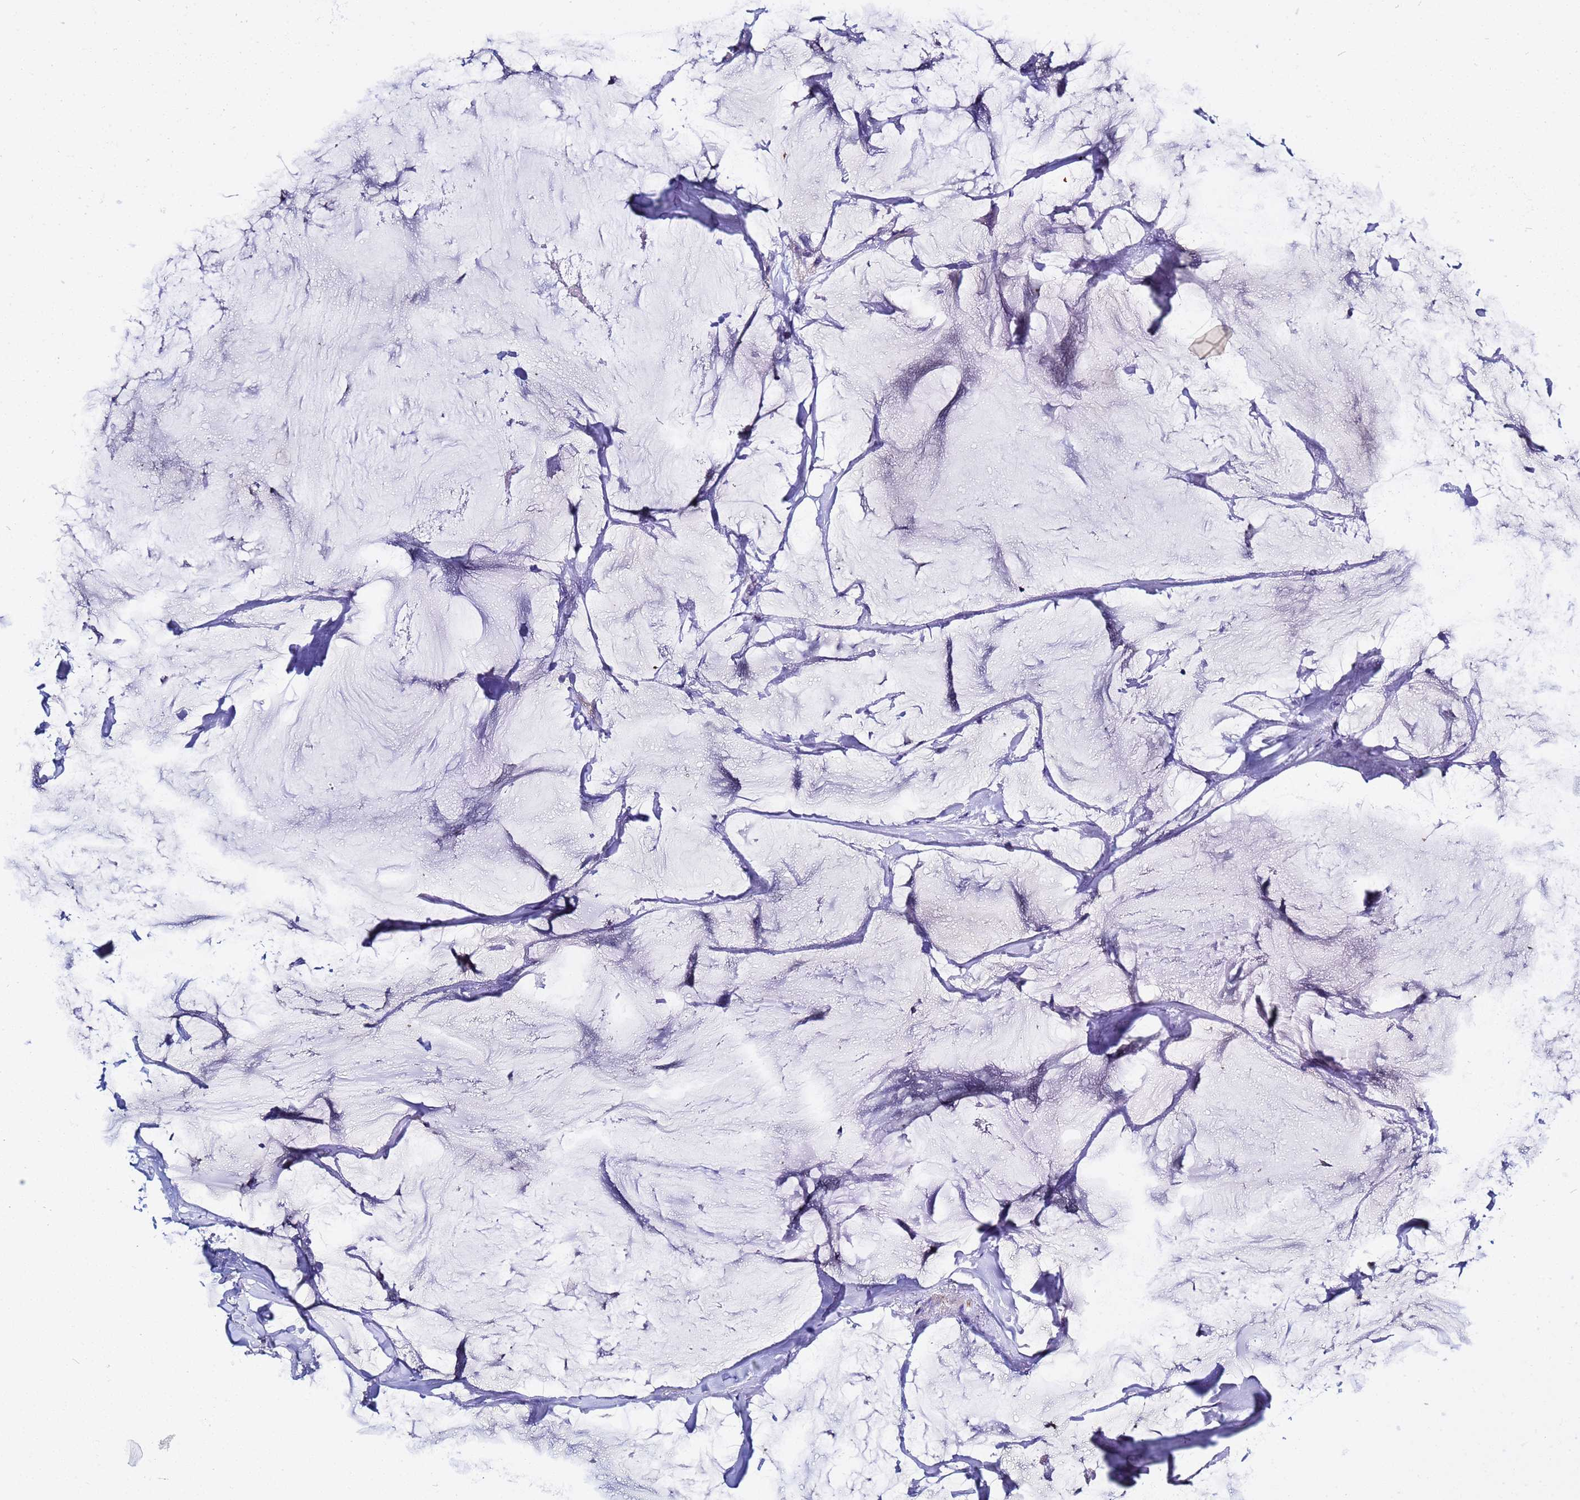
{"staining": {"intensity": "negative", "quantity": "none", "location": "none"}, "tissue": "breast cancer", "cell_type": "Tumor cells", "image_type": "cancer", "snomed": [{"axis": "morphology", "description": "Duct carcinoma"}, {"axis": "topography", "description": "Breast"}], "caption": "Immunohistochemical staining of human breast cancer (infiltrating ductal carcinoma) reveals no significant expression in tumor cells.", "gene": "USP18", "patient": {"sex": "female", "age": 93}}